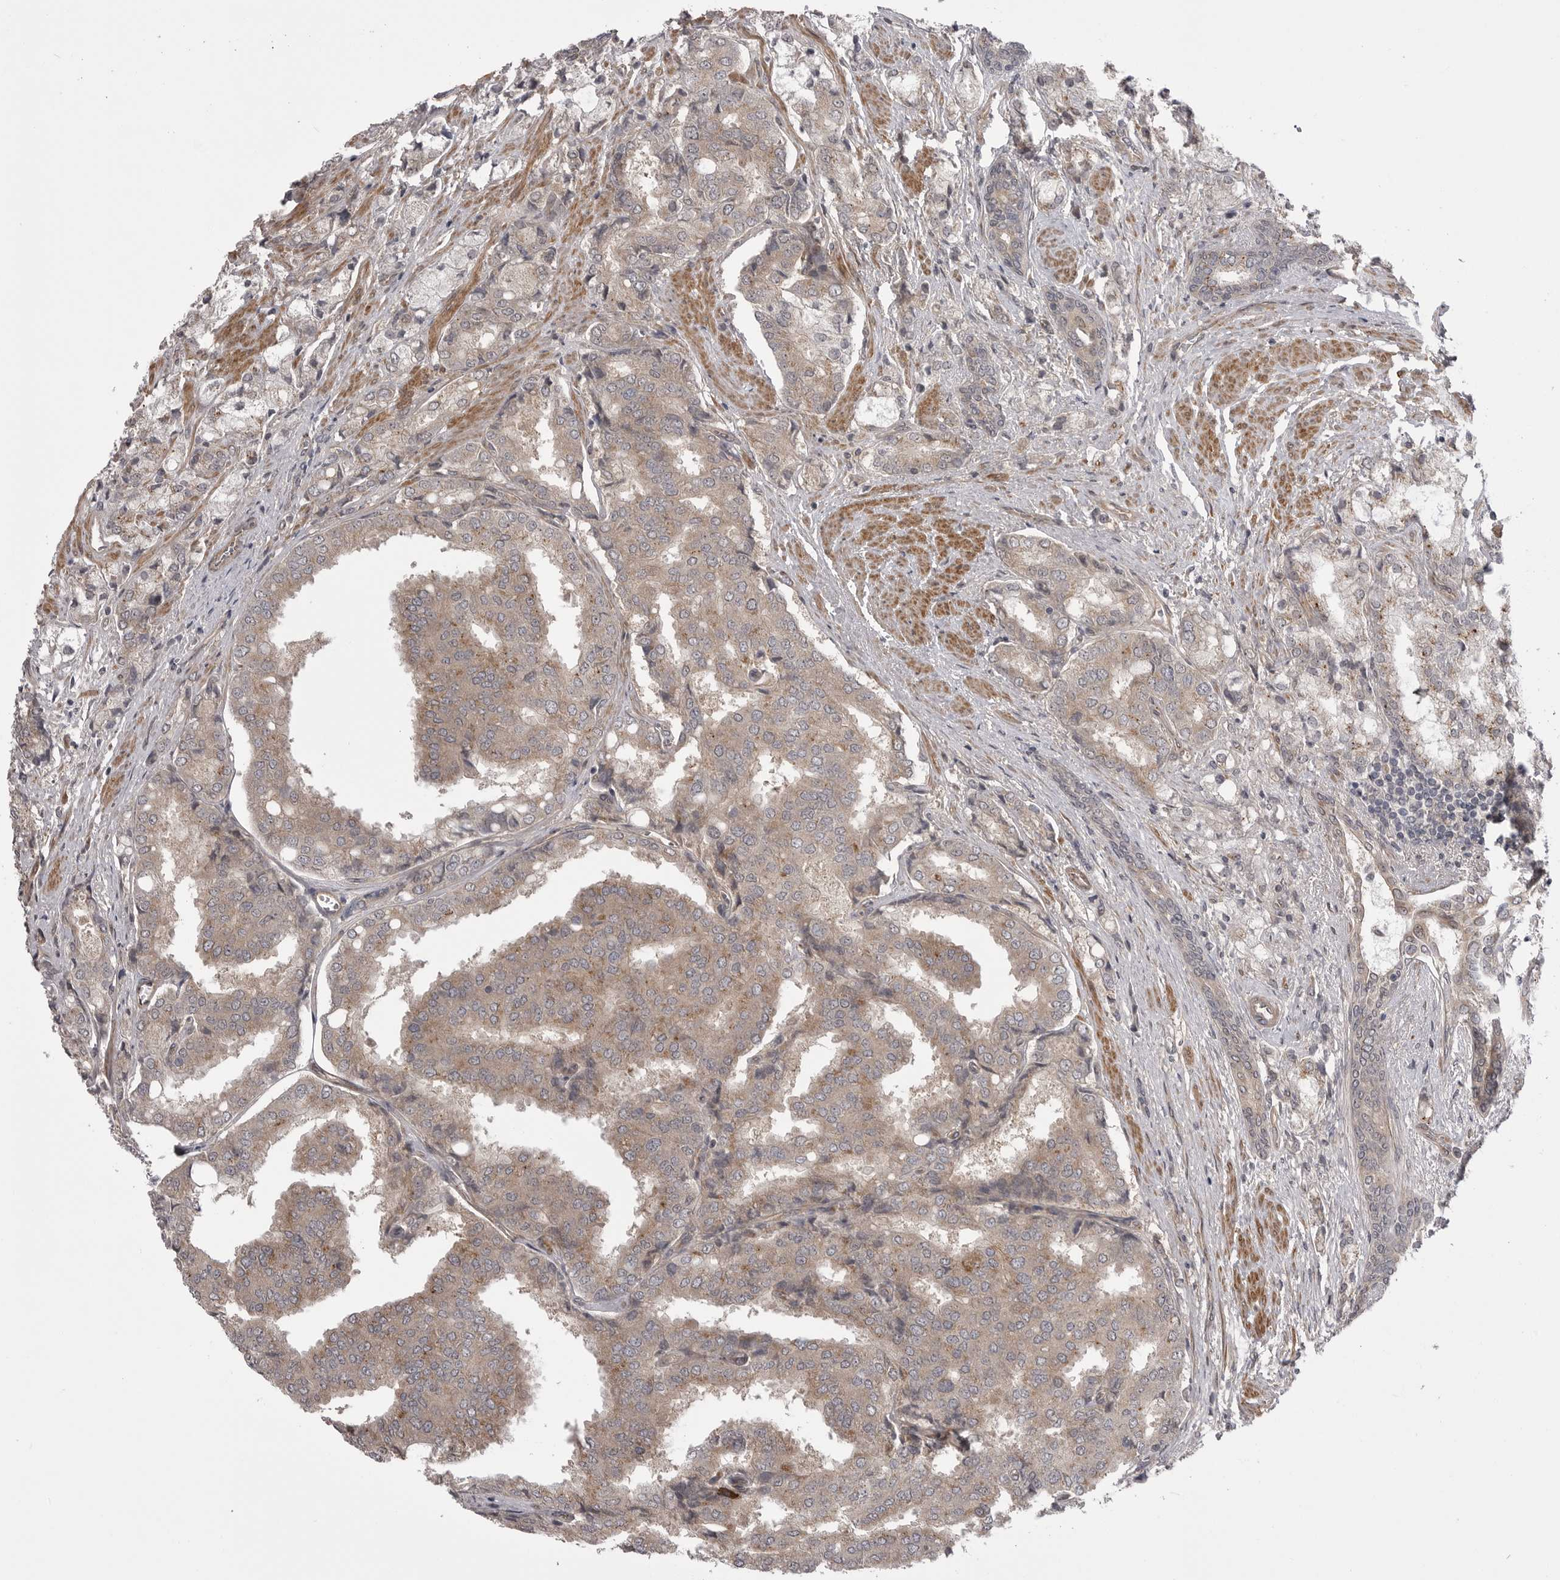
{"staining": {"intensity": "moderate", "quantity": ">75%", "location": "cytoplasmic/membranous"}, "tissue": "prostate cancer", "cell_type": "Tumor cells", "image_type": "cancer", "snomed": [{"axis": "morphology", "description": "Adenocarcinoma, High grade"}, {"axis": "topography", "description": "Prostate"}], "caption": "An image of human prostate adenocarcinoma (high-grade) stained for a protein exhibits moderate cytoplasmic/membranous brown staining in tumor cells.", "gene": "PDCL", "patient": {"sex": "male", "age": 50}}